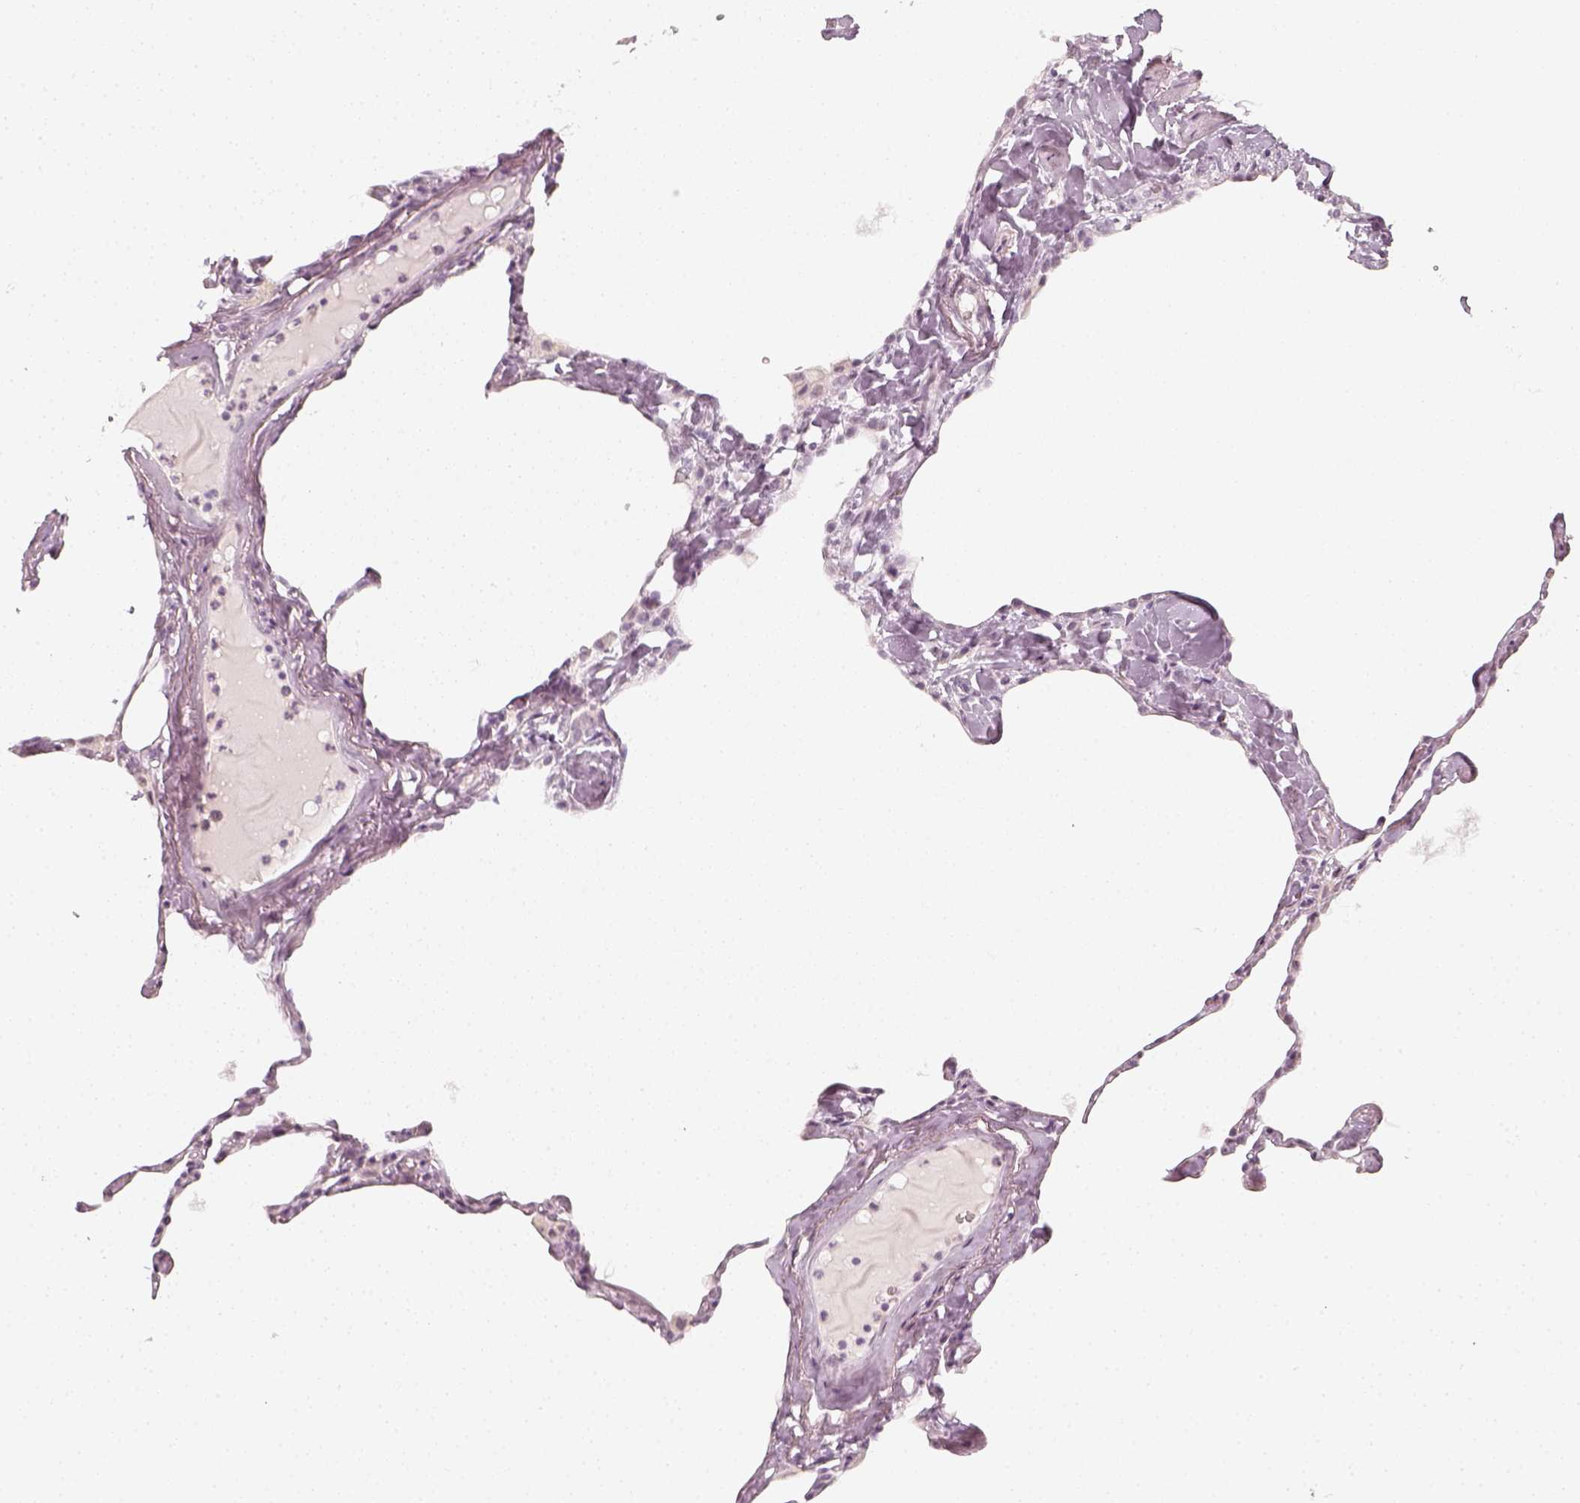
{"staining": {"intensity": "negative", "quantity": "none", "location": "none"}, "tissue": "lung", "cell_type": "Alveolar cells", "image_type": "normal", "snomed": [{"axis": "morphology", "description": "Normal tissue, NOS"}, {"axis": "topography", "description": "Lung"}], "caption": "An immunohistochemistry (IHC) histopathology image of benign lung is shown. There is no staining in alveolar cells of lung. Nuclei are stained in blue.", "gene": "KRTAP2", "patient": {"sex": "male", "age": 65}}